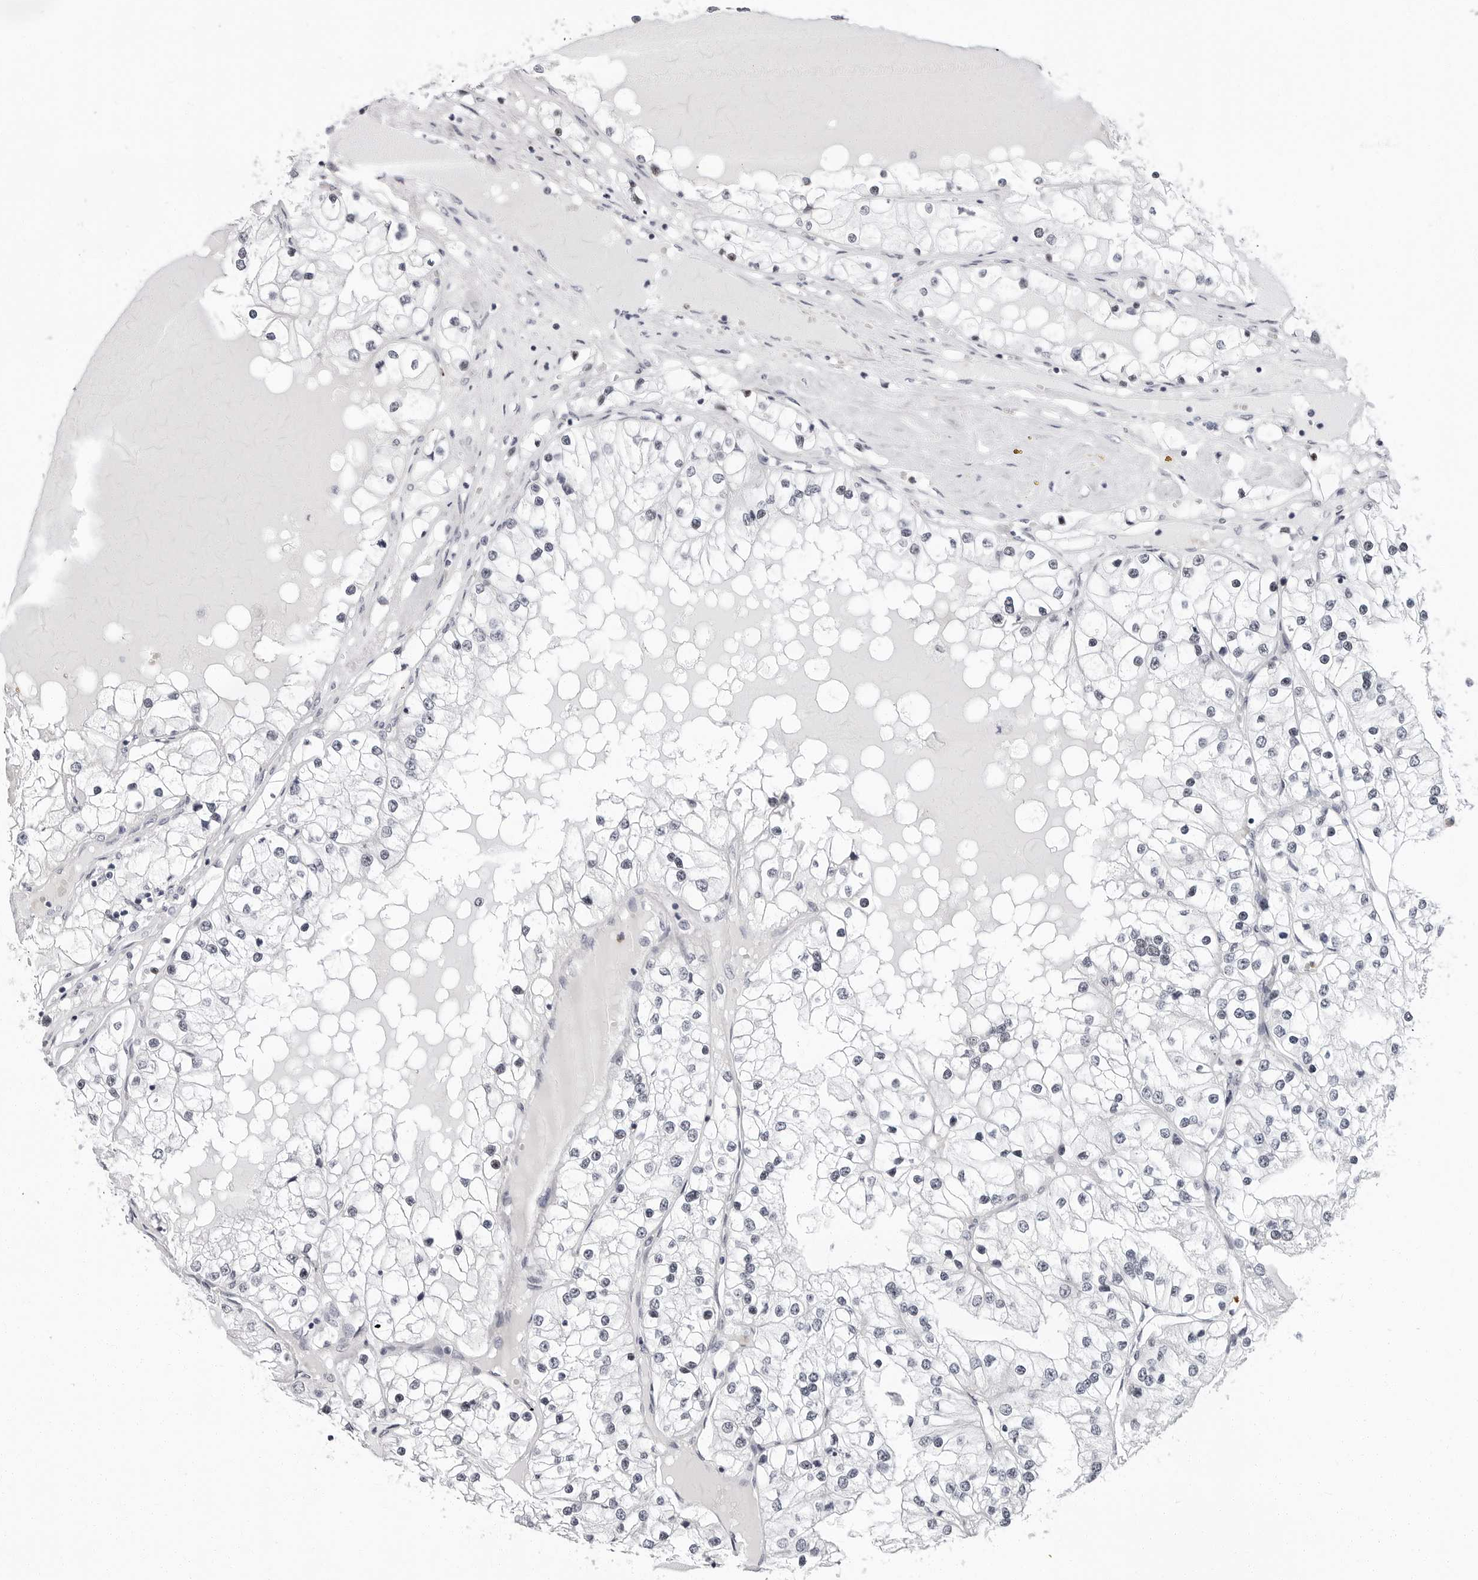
{"staining": {"intensity": "negative", "quantity": "none", "location": "none"}, "tissue": "renal cancer", "cell_type": "Tumor cells", "image_type": "cancer", "snomed": [{"axis": "morphology", "description": "Adenocarcinoma, NOS"}, {"axis": "topography", "description": "Kidney"}], "caption": "This image is of adenocarcinoma (renal) stained with IHC to label a protein in brown with the nuclei are counter-stained blue. There is no positivity in tumor cells. The staining is performed using DAB brown chromogen with nuclei counter-stained in using hematoxylin.", "gene": "VEZF1", "patient": {"sex": "male", "age": 68}}